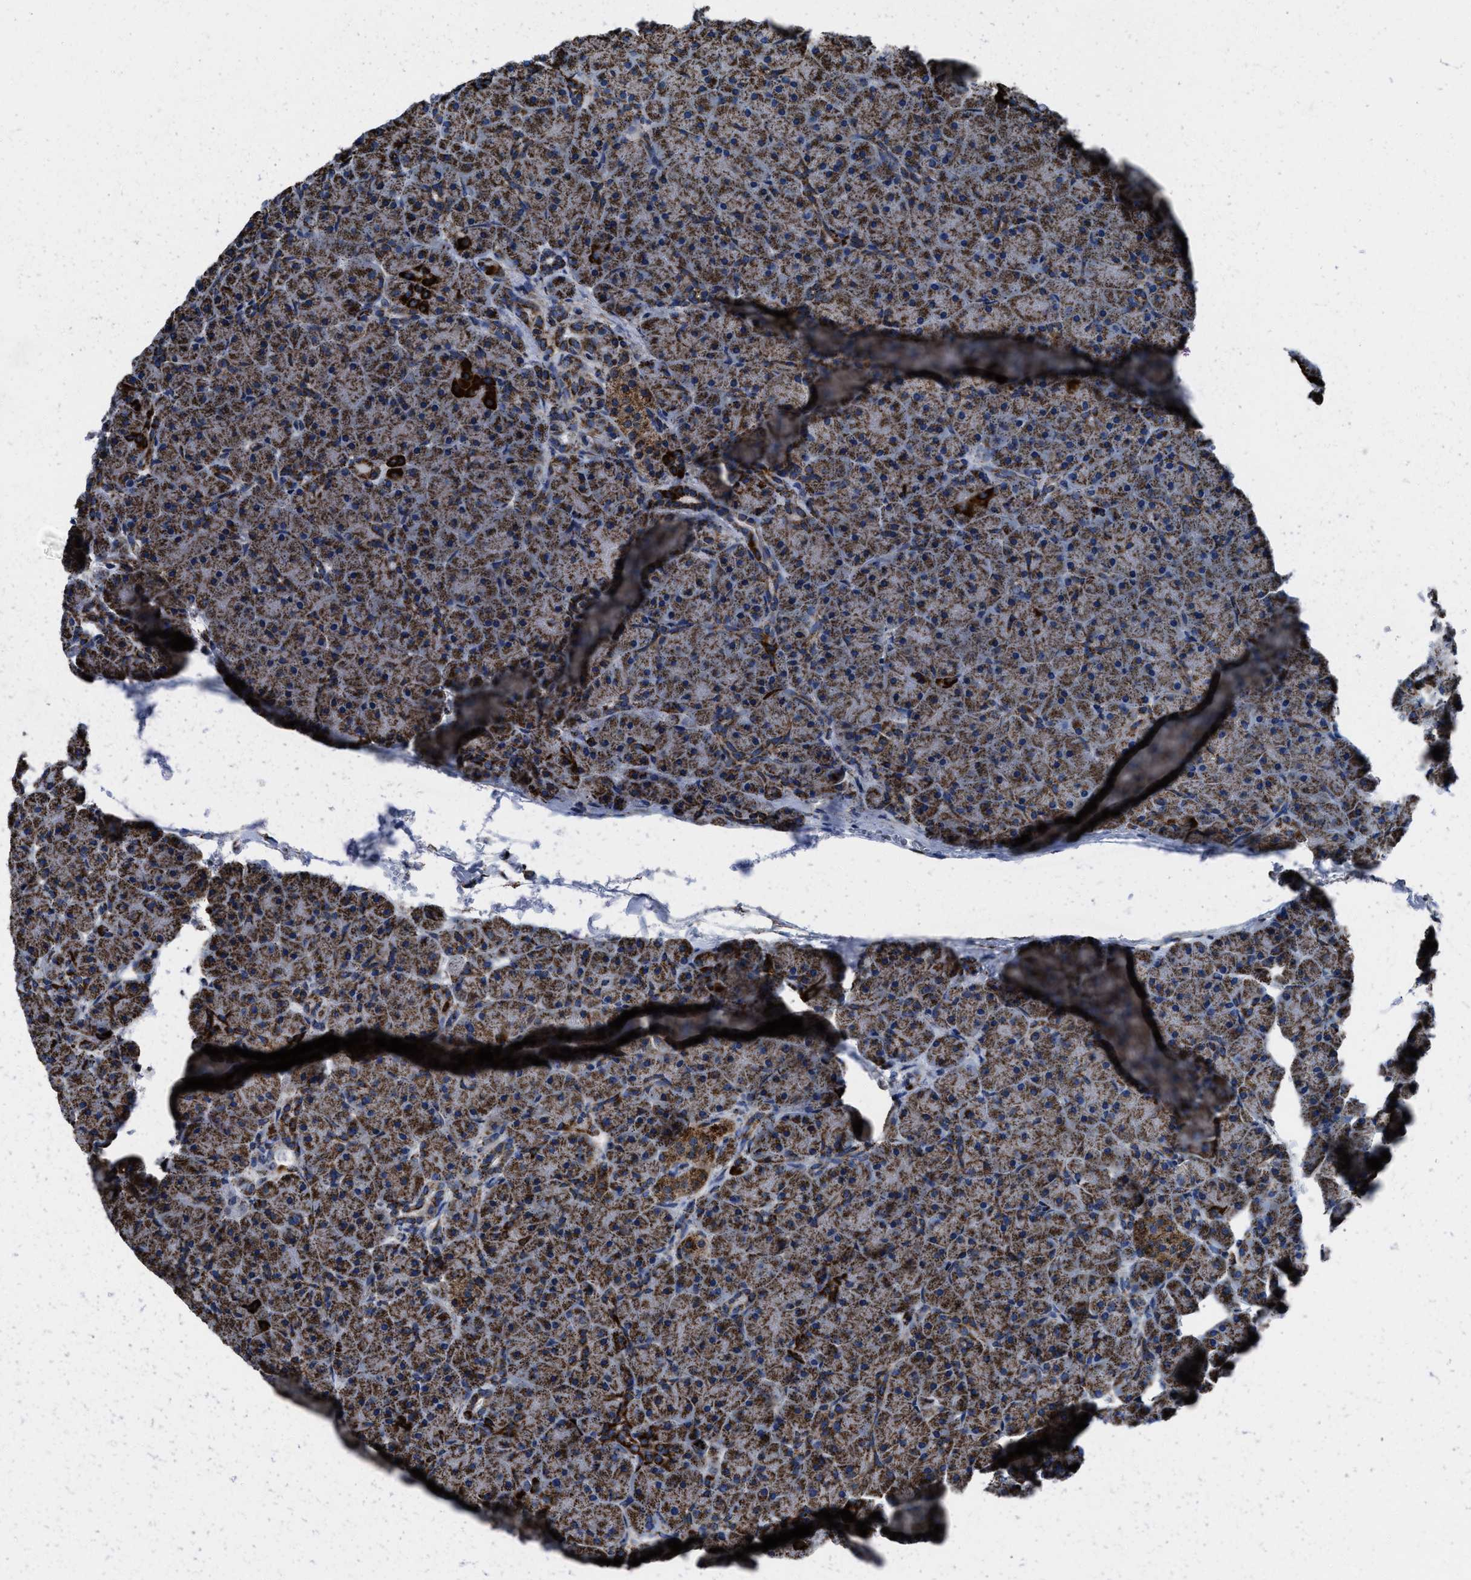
{"staining": {"intensity": "strong", "quantity": ">75%", "location": "cytoplasmic/membranous"}, "tissue": "pancreas", "cell_type": "Exocrine glandular cells", "image_type": "normal", "snomed": [{"axis": "morphology", "description": "Normal tissue, NOS"}, {"axis": "topography", "description": "Pancreas"}], "caption": "Pancreas stained with immunohistochemistry (IHC) displays strong cytoplasmic/membranous positivity in about >75% of exocrine glandular cells.", "gene": "NSD3", "patient": {"sex": "male", "age": 66}}